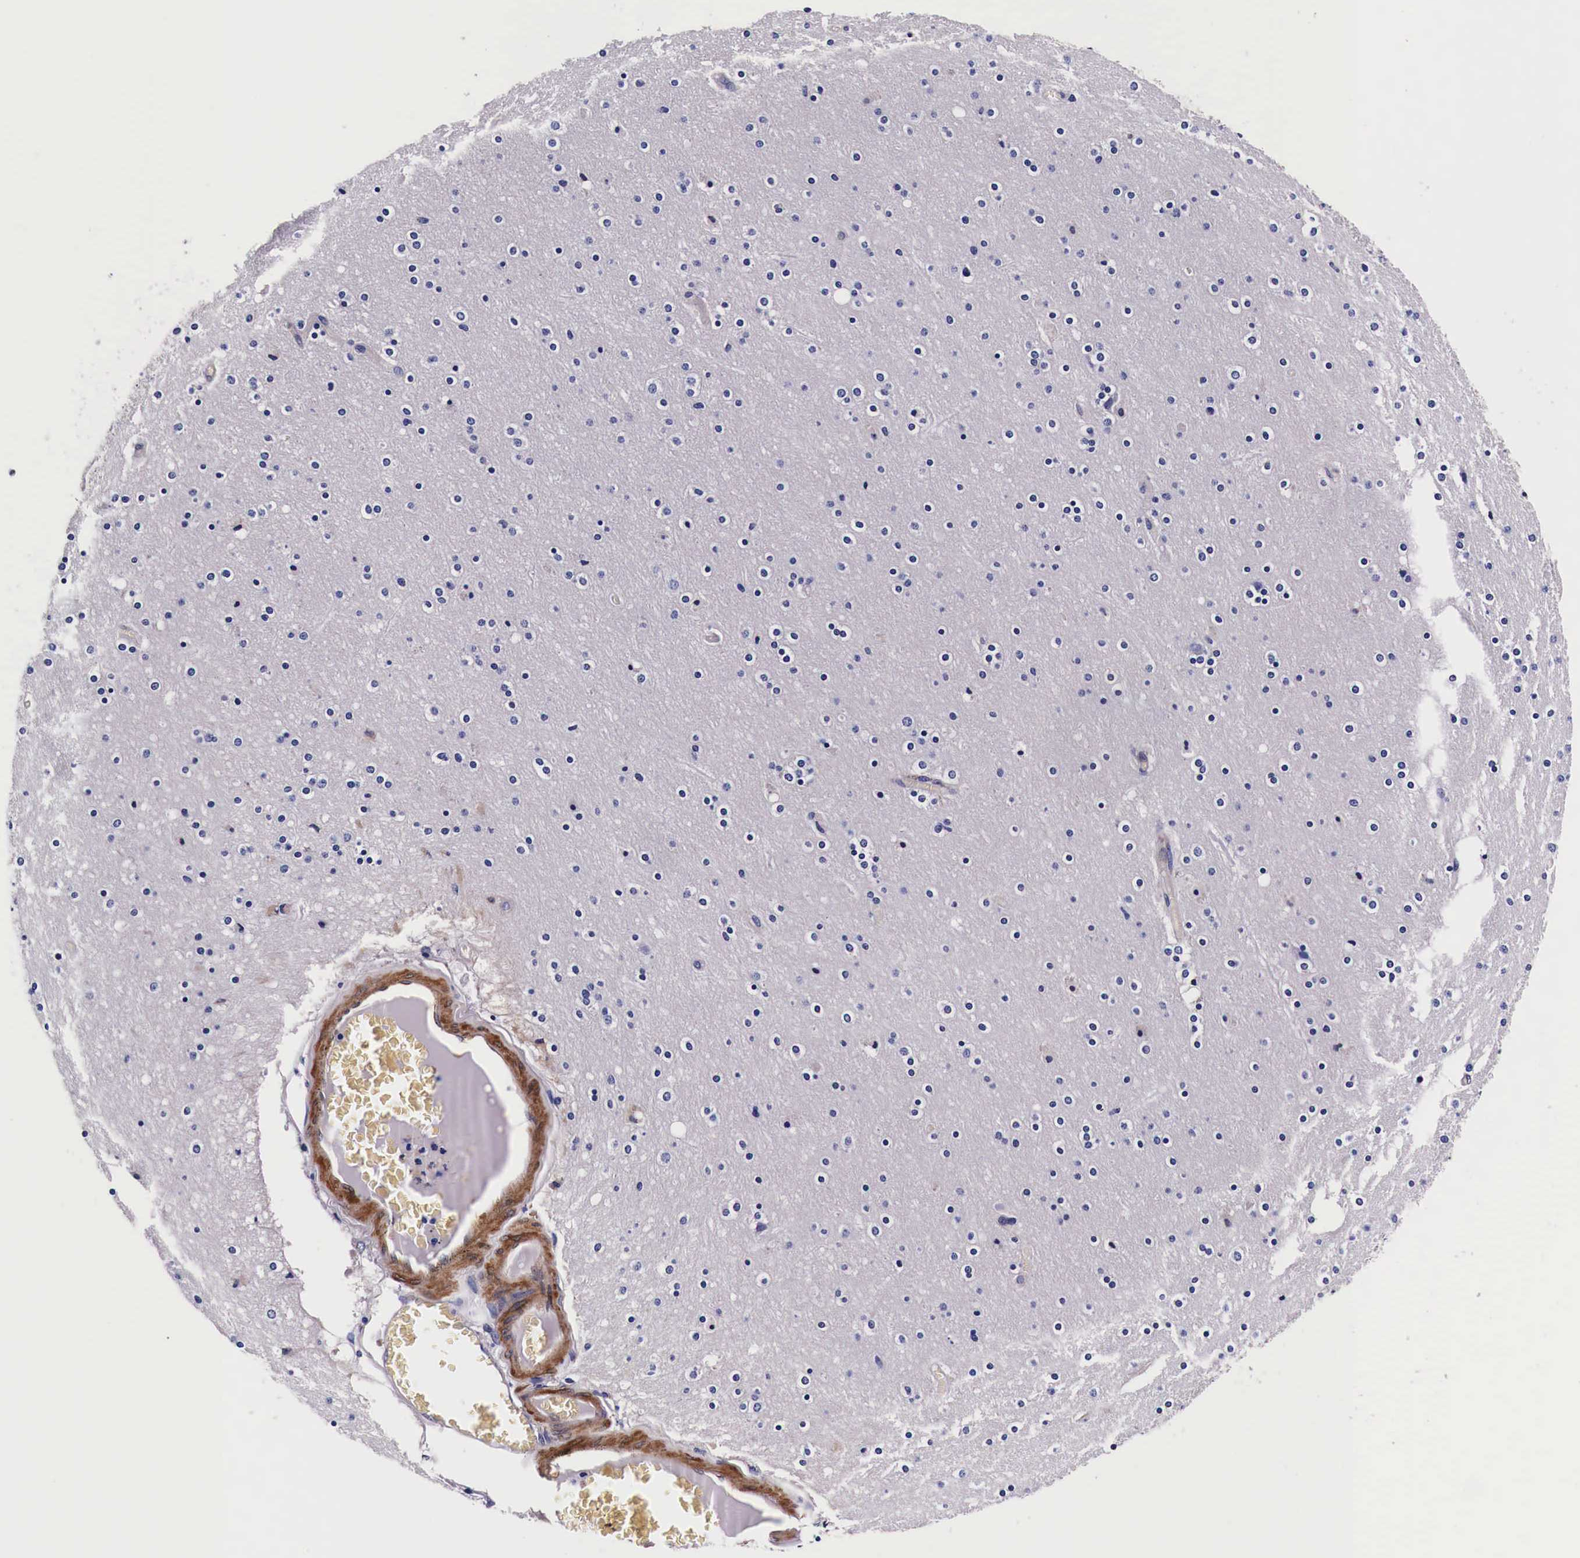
{"staining": {"intensity": "negative", "quantity": "none", "location": "none"}, "tissue": "cerebral cortex", "cell_type": "Endothelial cells", "image_type": "normal", "snomed": [{"axis": "morphology", "description": "Normal tissue, NOS"}, {"axis": "topography", "description": "Cerebral cortex"}], "caption": "Normal cerebral cortex was stained to show a protein in brown. There is no significant staining in endothelial cells. Brightfield microscopy of immunohistochemistry stained with DAB (3,3'-diaminobenzidine) (brown) and hematoxylin (blue), captured at high magnification.", "gene": "HSPB1", "patient": {"sex": "female", "age": 54}}